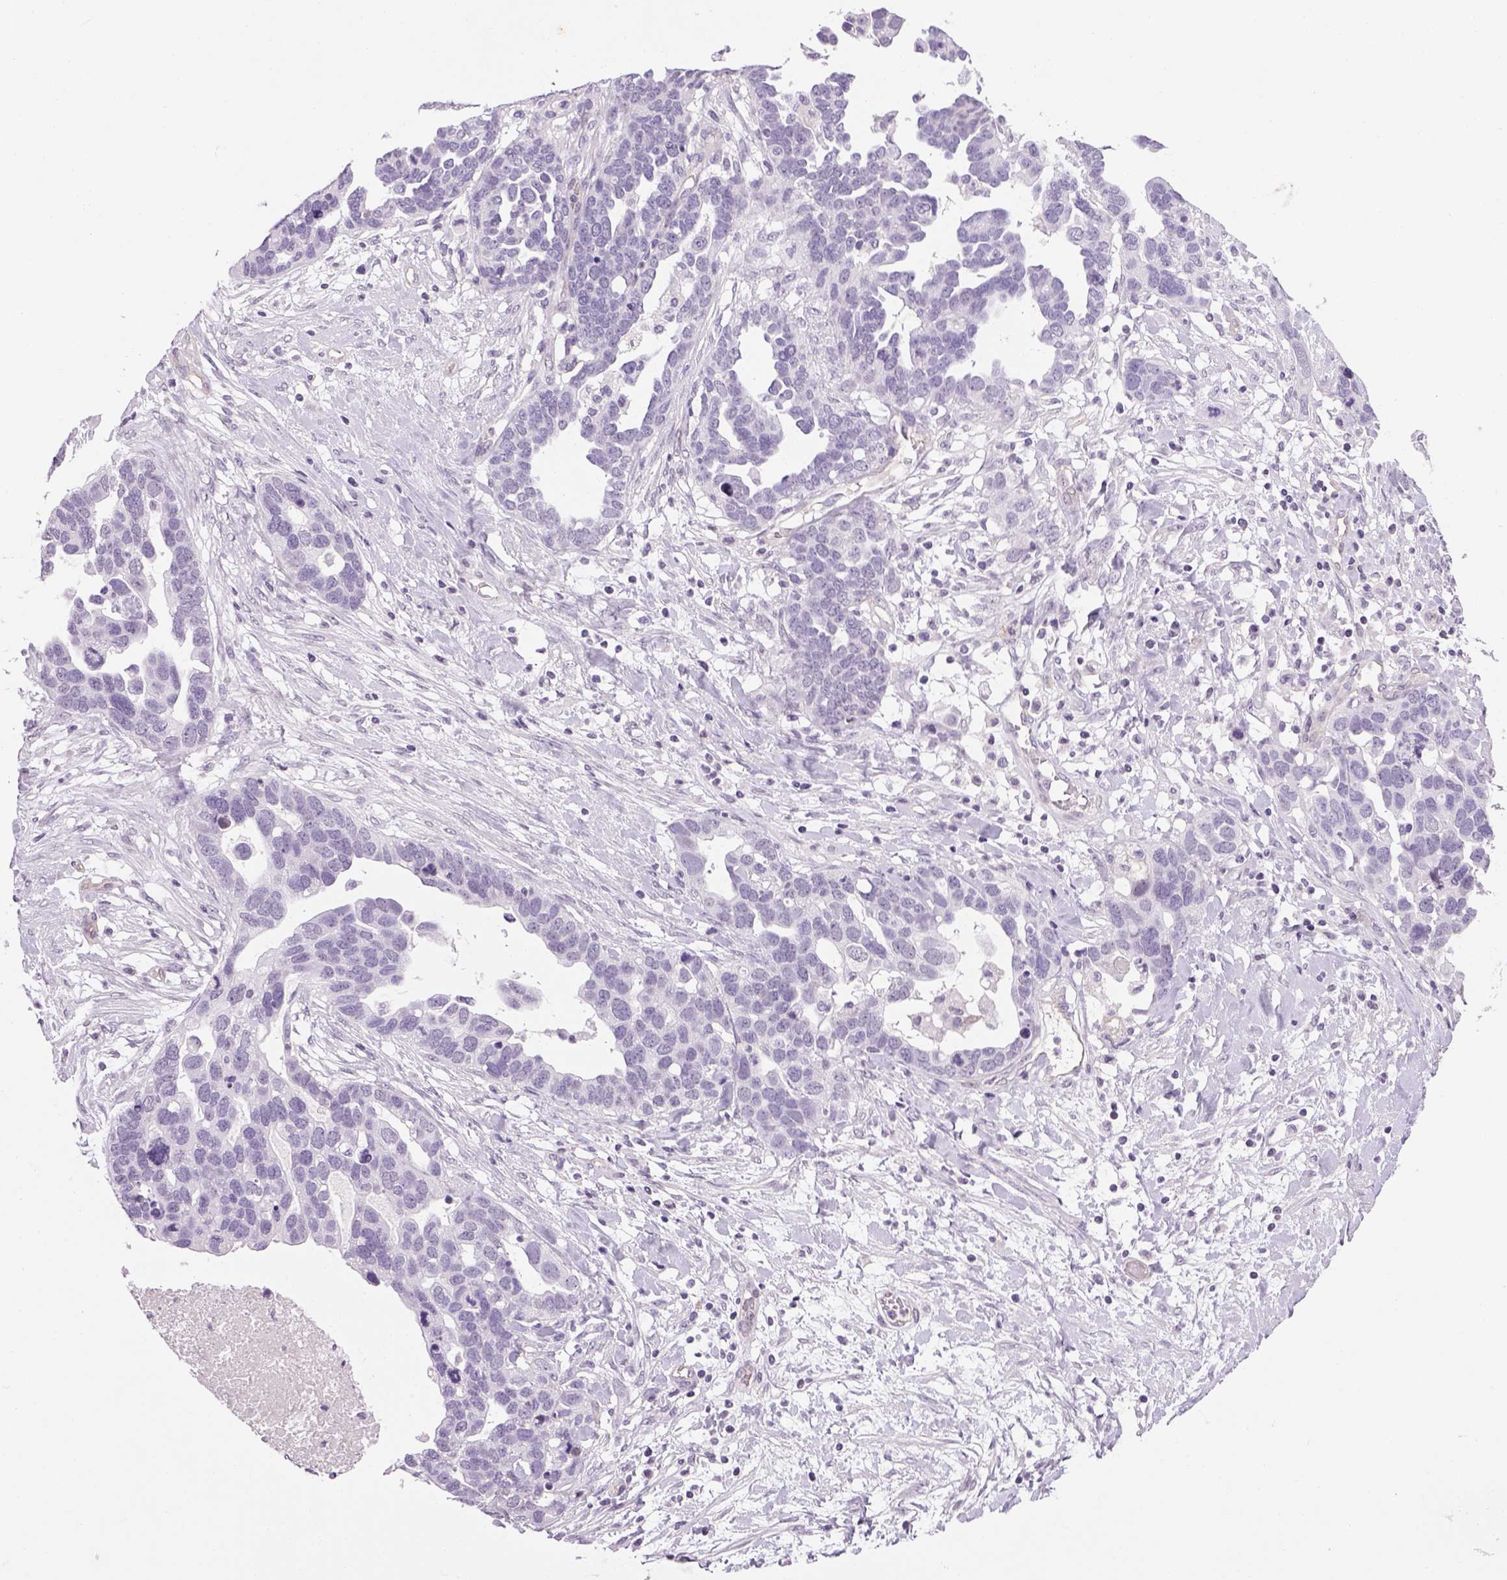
{"staining": {"intensity": "negative", "quantity": "none", "location": "none"}, "tissue": "ovarian cancer", "cell_type": "Tumor cells", "image_type": "cancer", "snomed": [{"axis": "morphology", "description": "Cystadenocarcinoma, serous, NOS"}, {"axis": "topography", "description": "Ovary"}], "caption": "The immunohistochemistry image has no significant positivity in tumor cells of serous cystadenocarcinoma (ovarian) tissue.", "gene": "PRRT1", "patient": {"sex": "female", "age": 54}}